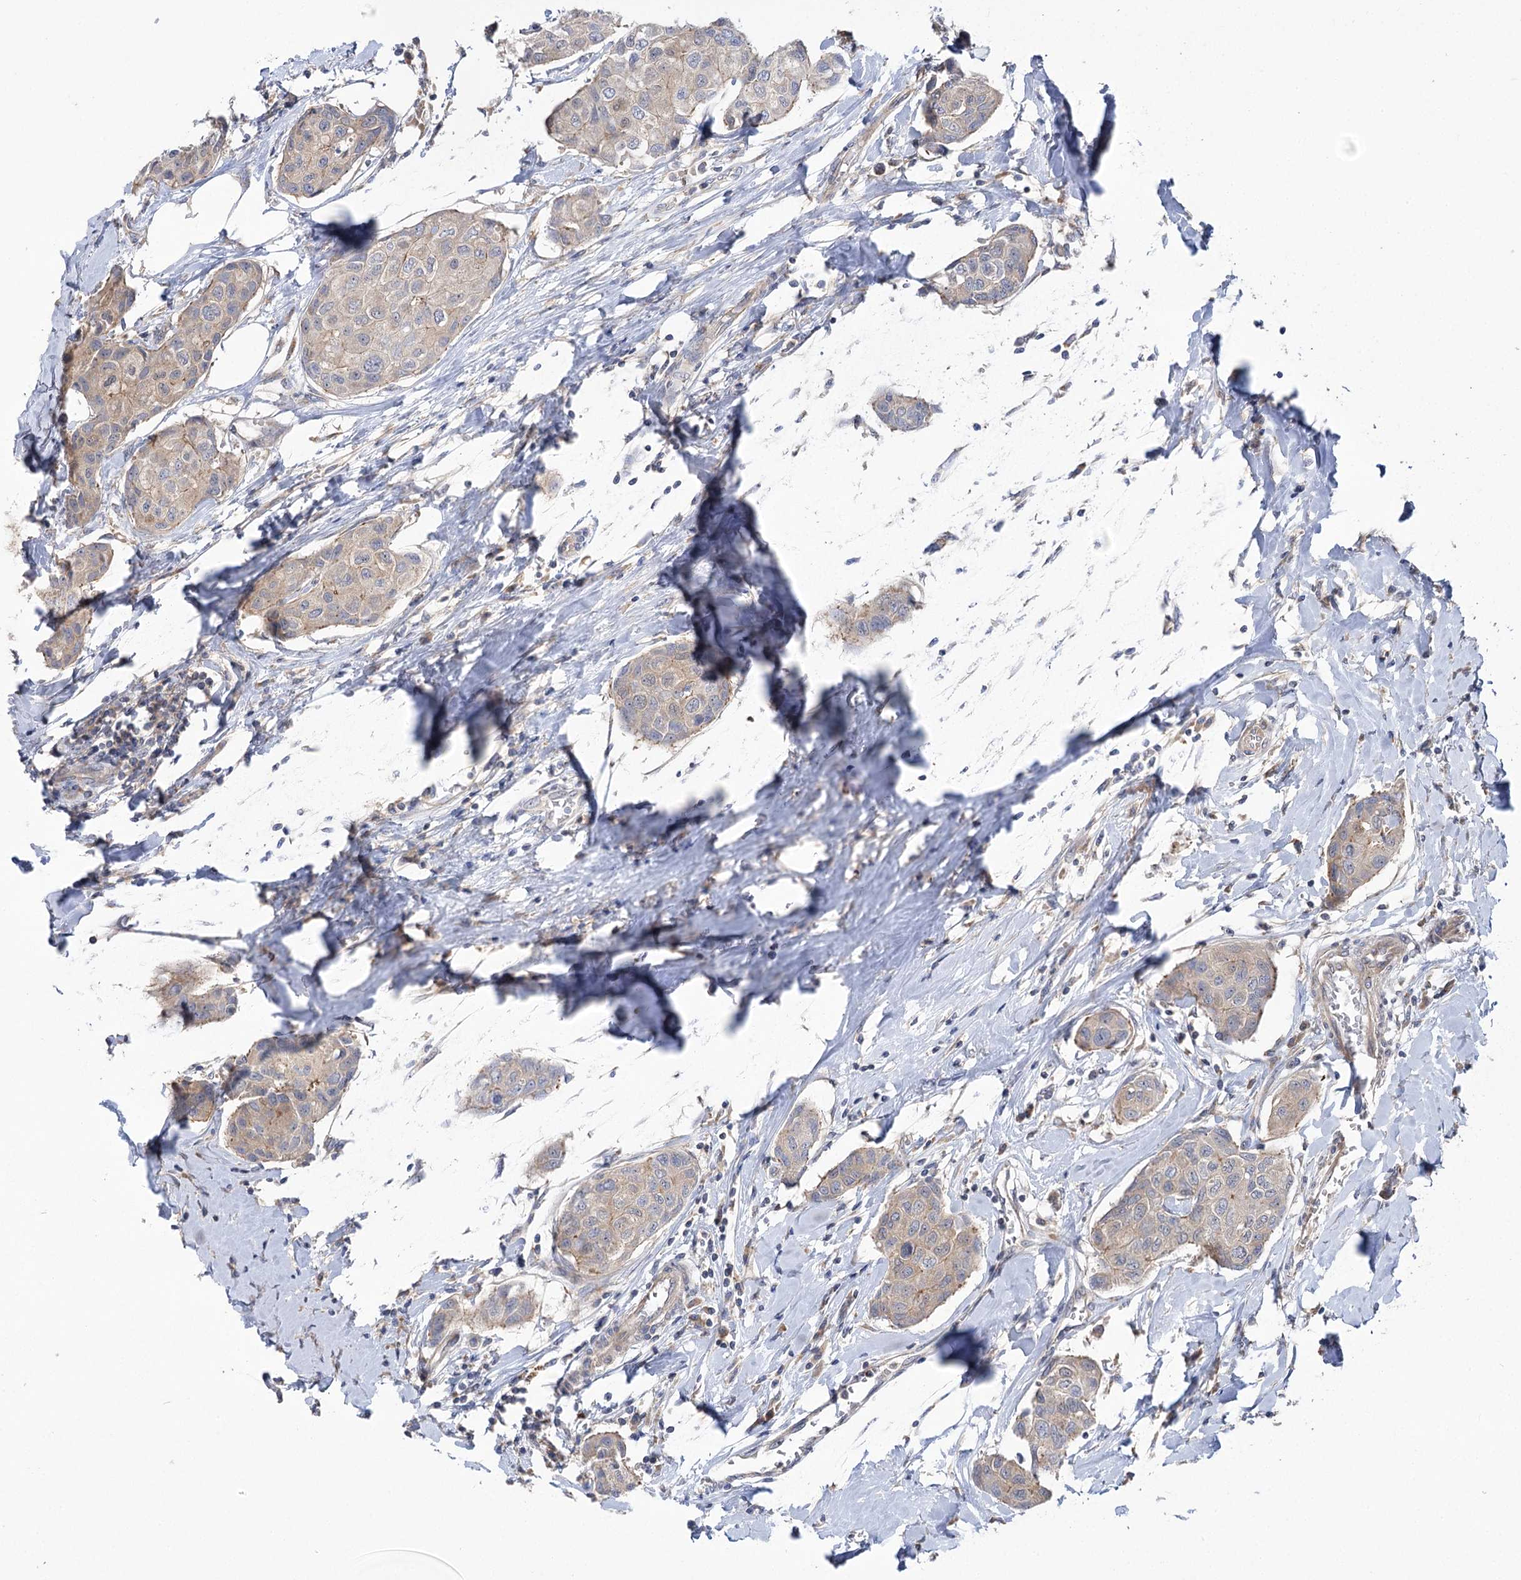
{"staining": {"intensity": "weak", "quantity": "<25%", "location": "cytoplasmic/membranous"}, "tissue": "breast cancer", "cell_type": "Tumor cells", "image_type": "cancer", "snomed": [{"axis": "morphology", "description": "Duct carcinoma"}, {"axis": "topography", "description": "Breast"}], "caption": "This is an immunohistochemistry image of human breast cancer. There is no expression in tumor cells.", "gene": "VPS37B", "patient": {"sex": "female", "age": 80}}